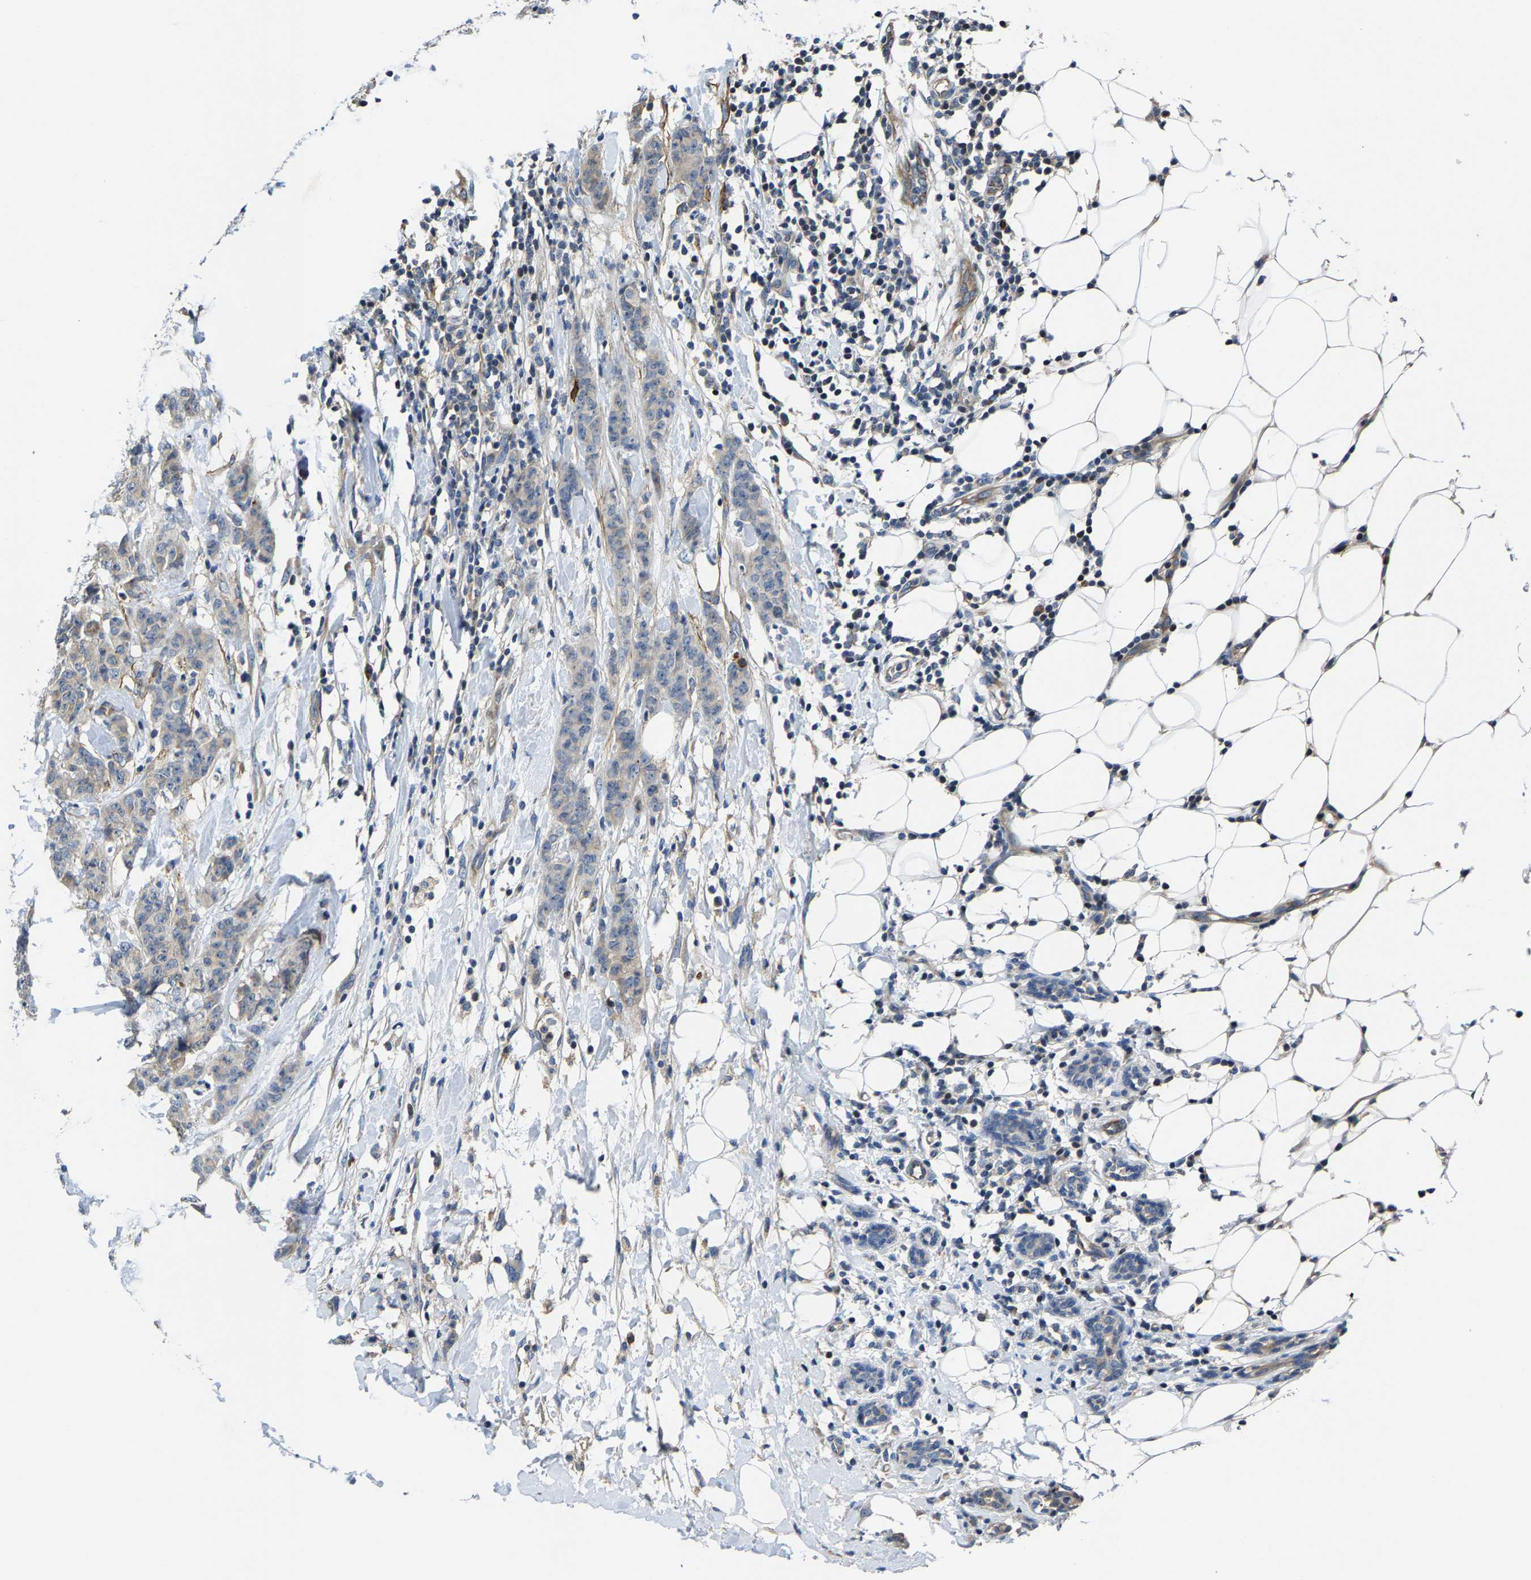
{"staining": {"intensity": "negative", "quantity": "none", "location": "none"}, "tissue": "breast cancer", "cell_type": "Tumor cells", "image_type": "cancer", "snomed": [{"axis": "morphology", "description": "Normal tissue, NOS"}, {"axis": "morphology", "description": "Duct carcinoma"}, {"axis": "topography", "description": "Breast"}], "caption": "An image of intraductal carcinoma (breast) stained for a protein displays no brown staining in tumor cells.", "gene": "AGBL3", "patient": {"sex": "female", "age": 40}}